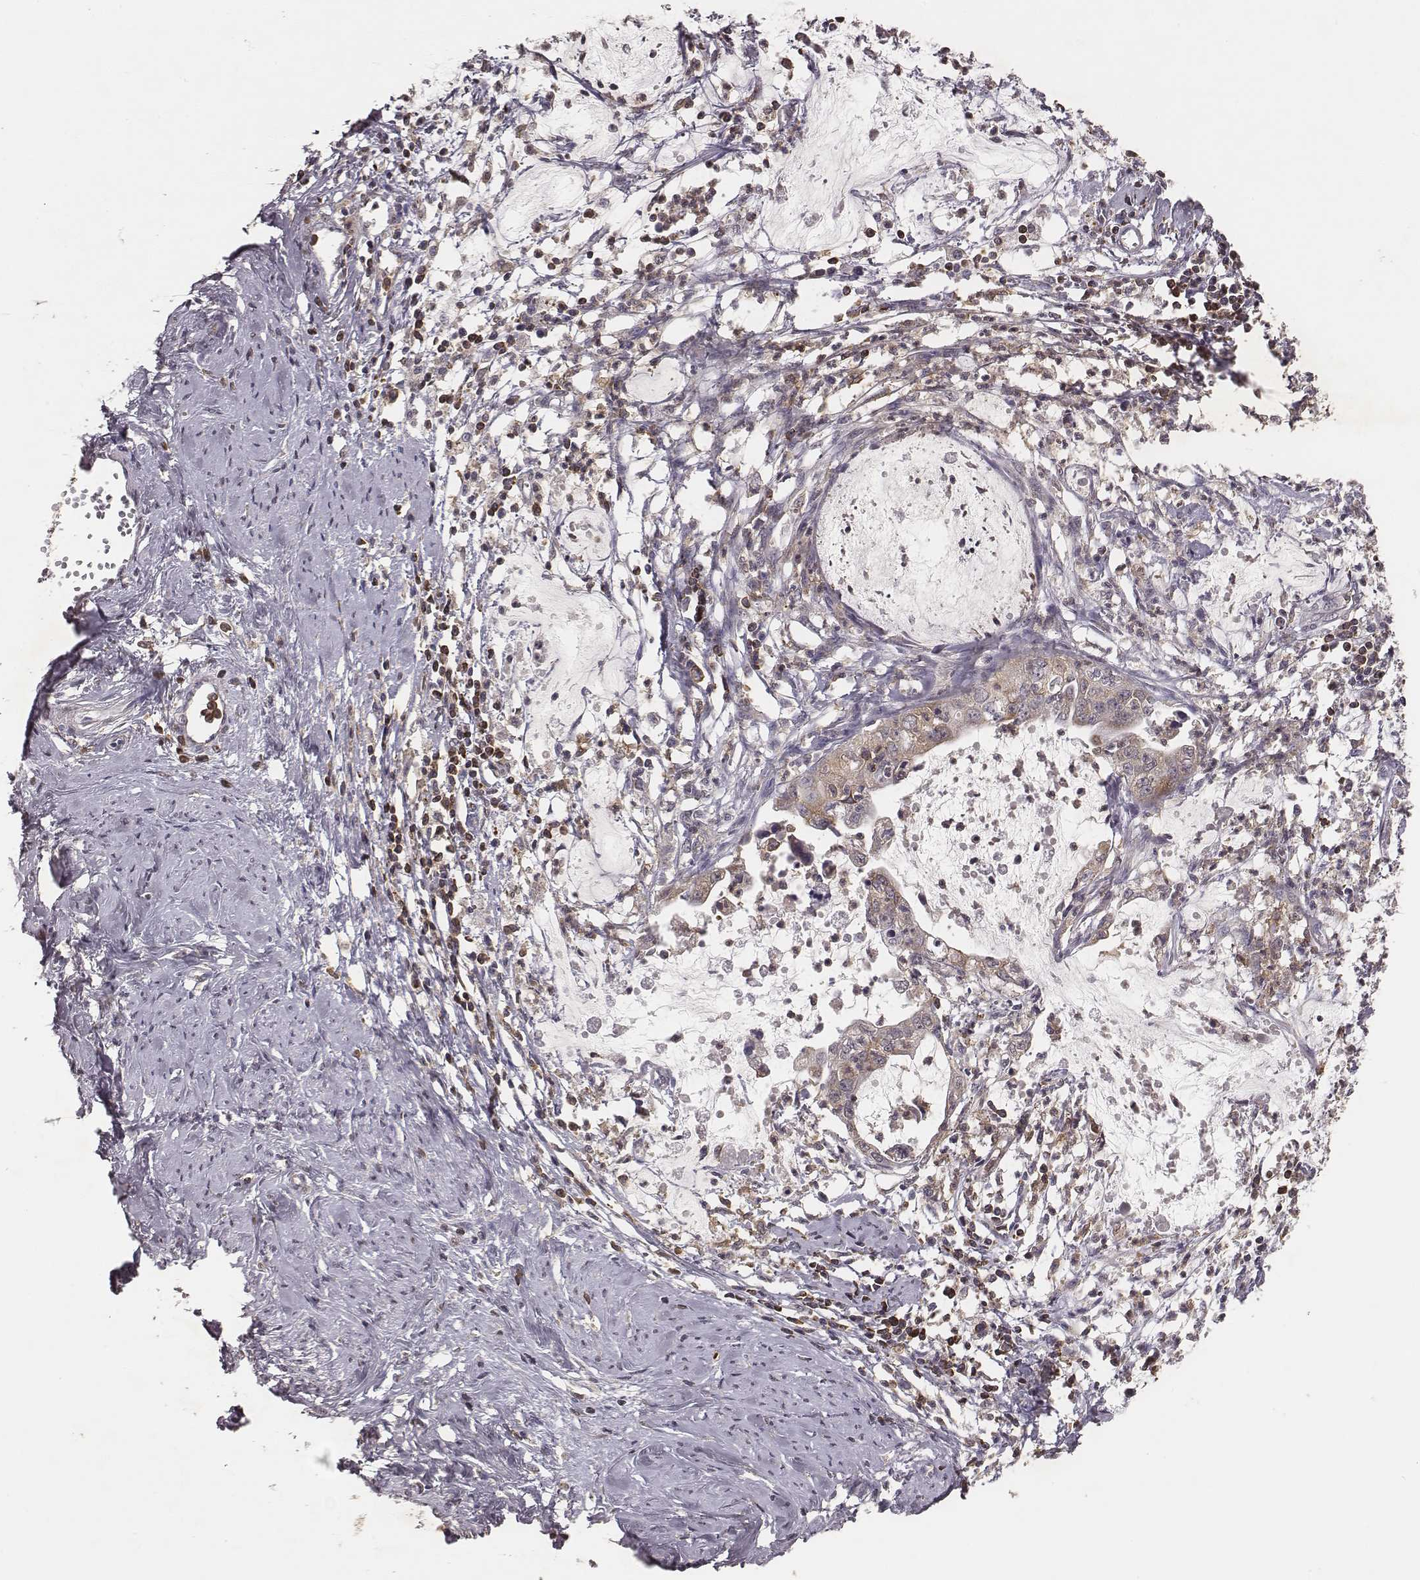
{"staining": {"intensity": "negative", "quantity": "none", "location": "none"}, "tissue": "cervical cancer", "cell_type": "Tumor cells", "image_type": "cancer", "snomed": [{"axis": "morphology", "description": "Normal tissue, NOS"}, {"axis": "morphology", "description": "Adenocarcinoma, NOS"}, {"axis": "topography", "description": "Cervix"}], "caption": "The image demonstrates no significant expression in tumor cells of cervical adenocarcinoma. (DAB immunohistochemistry with hematoxylin counter stain).", "gene": "PILRA", "patient": {"sex": "female", "age": 38}}